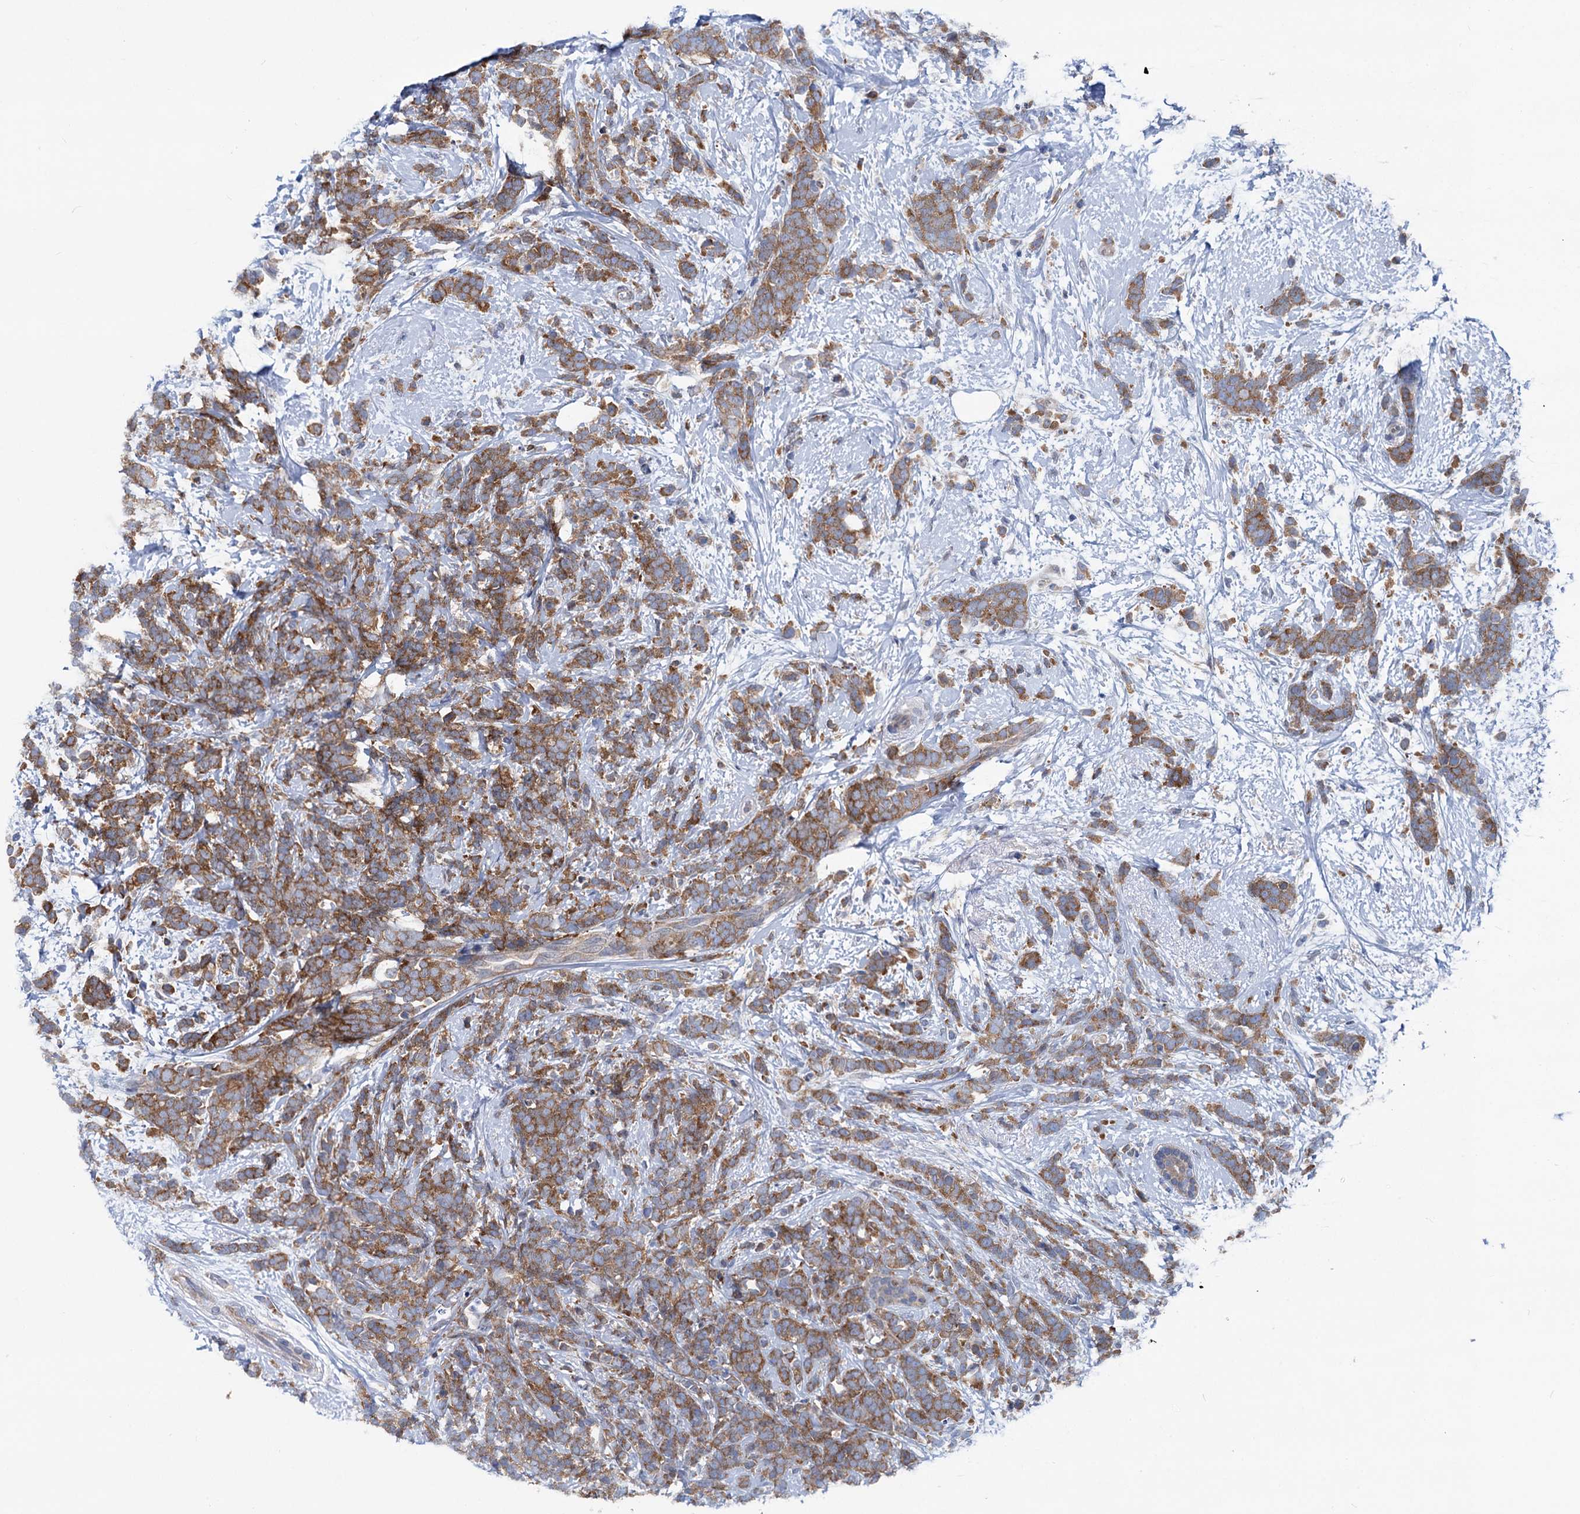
{"staining": {"intensity": "moderate", "quantity": ">75%", "location": "cytoplasmic/membranous"}, "tissue": "breast cancer", "cell_type": "Tumor cells", "image_type": "cancer", "snomed": [{"axis": "morphology", "description": "Lobular carcinoma"}, {"axis": "topography", "description": "Breast"}], "caption": "The immunohistochemical stain labels moderate cytoplasmic/membranous positivity in tumor cells of lobular carcinoma (breast) tissue.", "gene": "ZNRD2", "patient": {"sex": "female", "age": 58}}